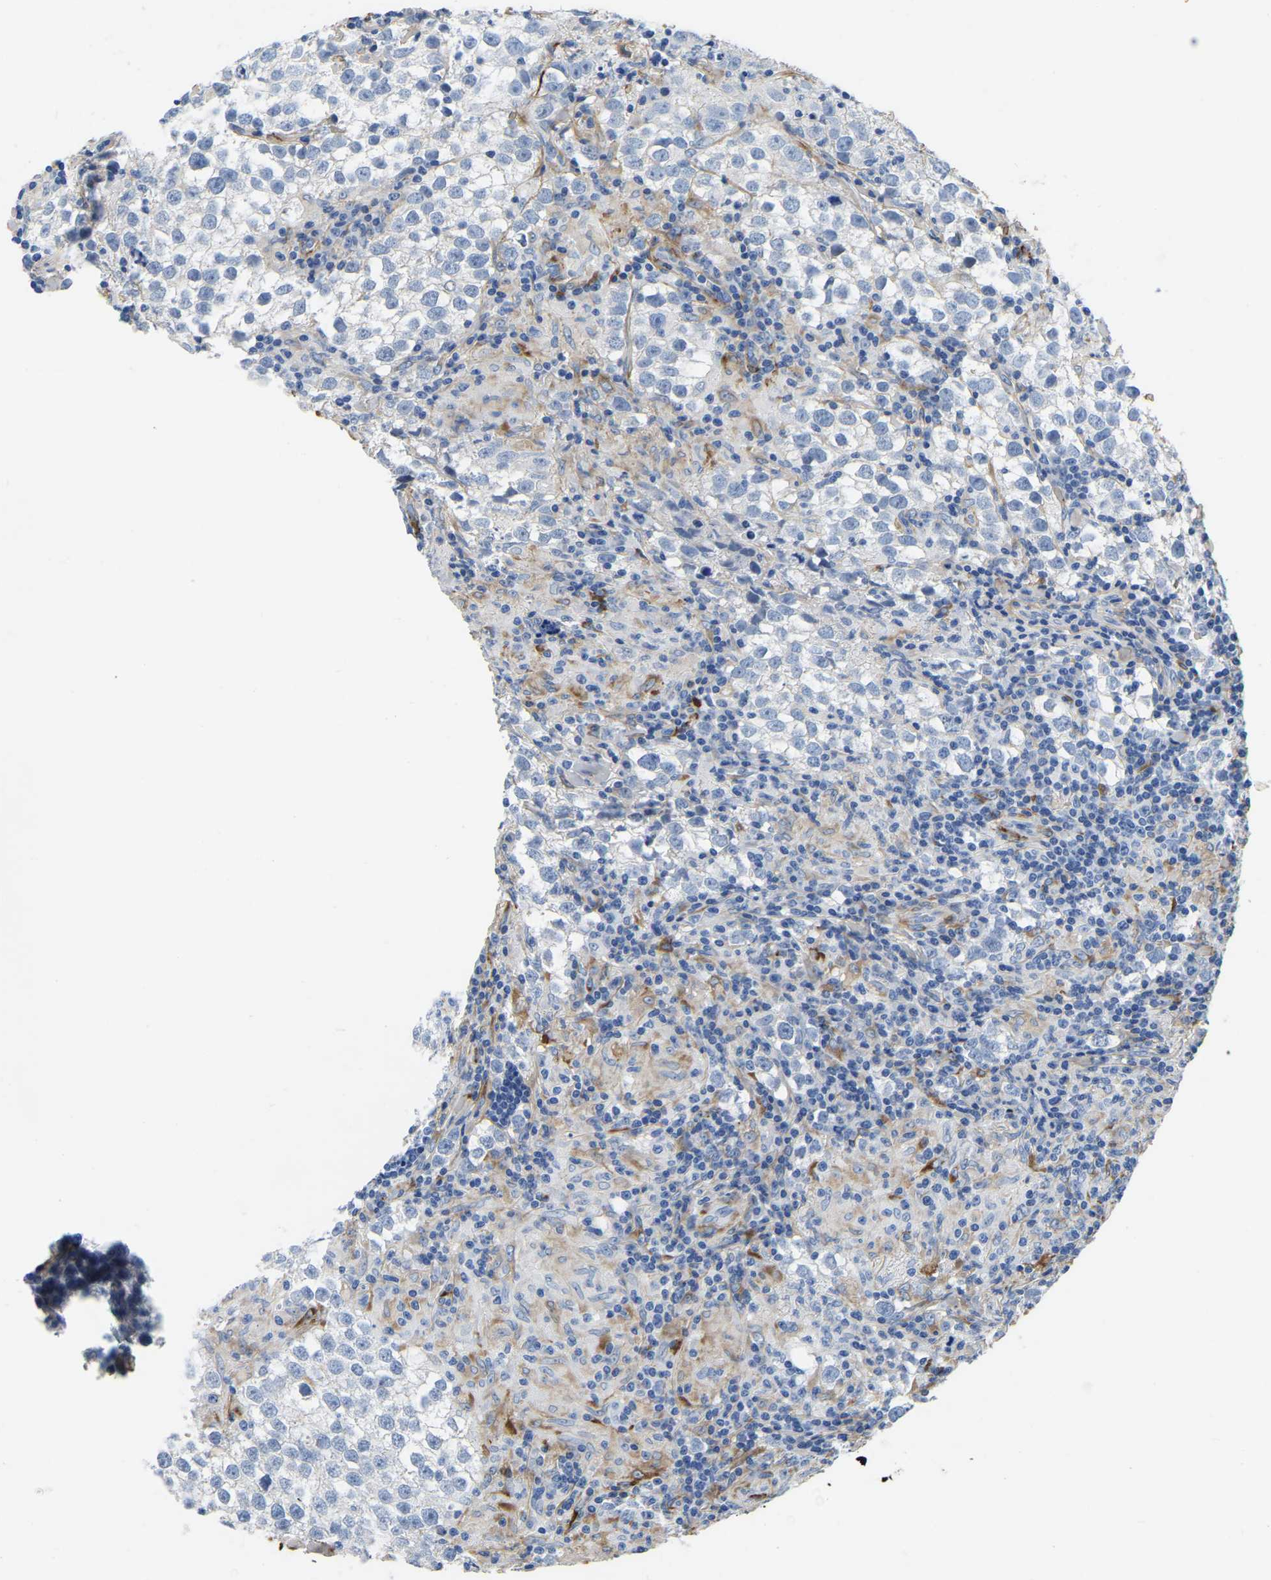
{"staining": {"intensity": "negative", "quantity": "none", "location": "none"}, "tissue": "testis cancer", "cell_type": "Tumor cells", "image_type": "cancer", "snomed": [{"axis": "morphology", "description": "Seminoma, NOS"}, {"axis": "morphology", "description": "Carcinoma, Embryonal, NOS"}, {"axis": "topography", "description": "Testis"}], "caption": "Photomicrograph shows no protein staining in tumor cells of seminoma (testis) tissue.", "gene": "COL6A1", "patient": {"sex": "male", "age": 36}}